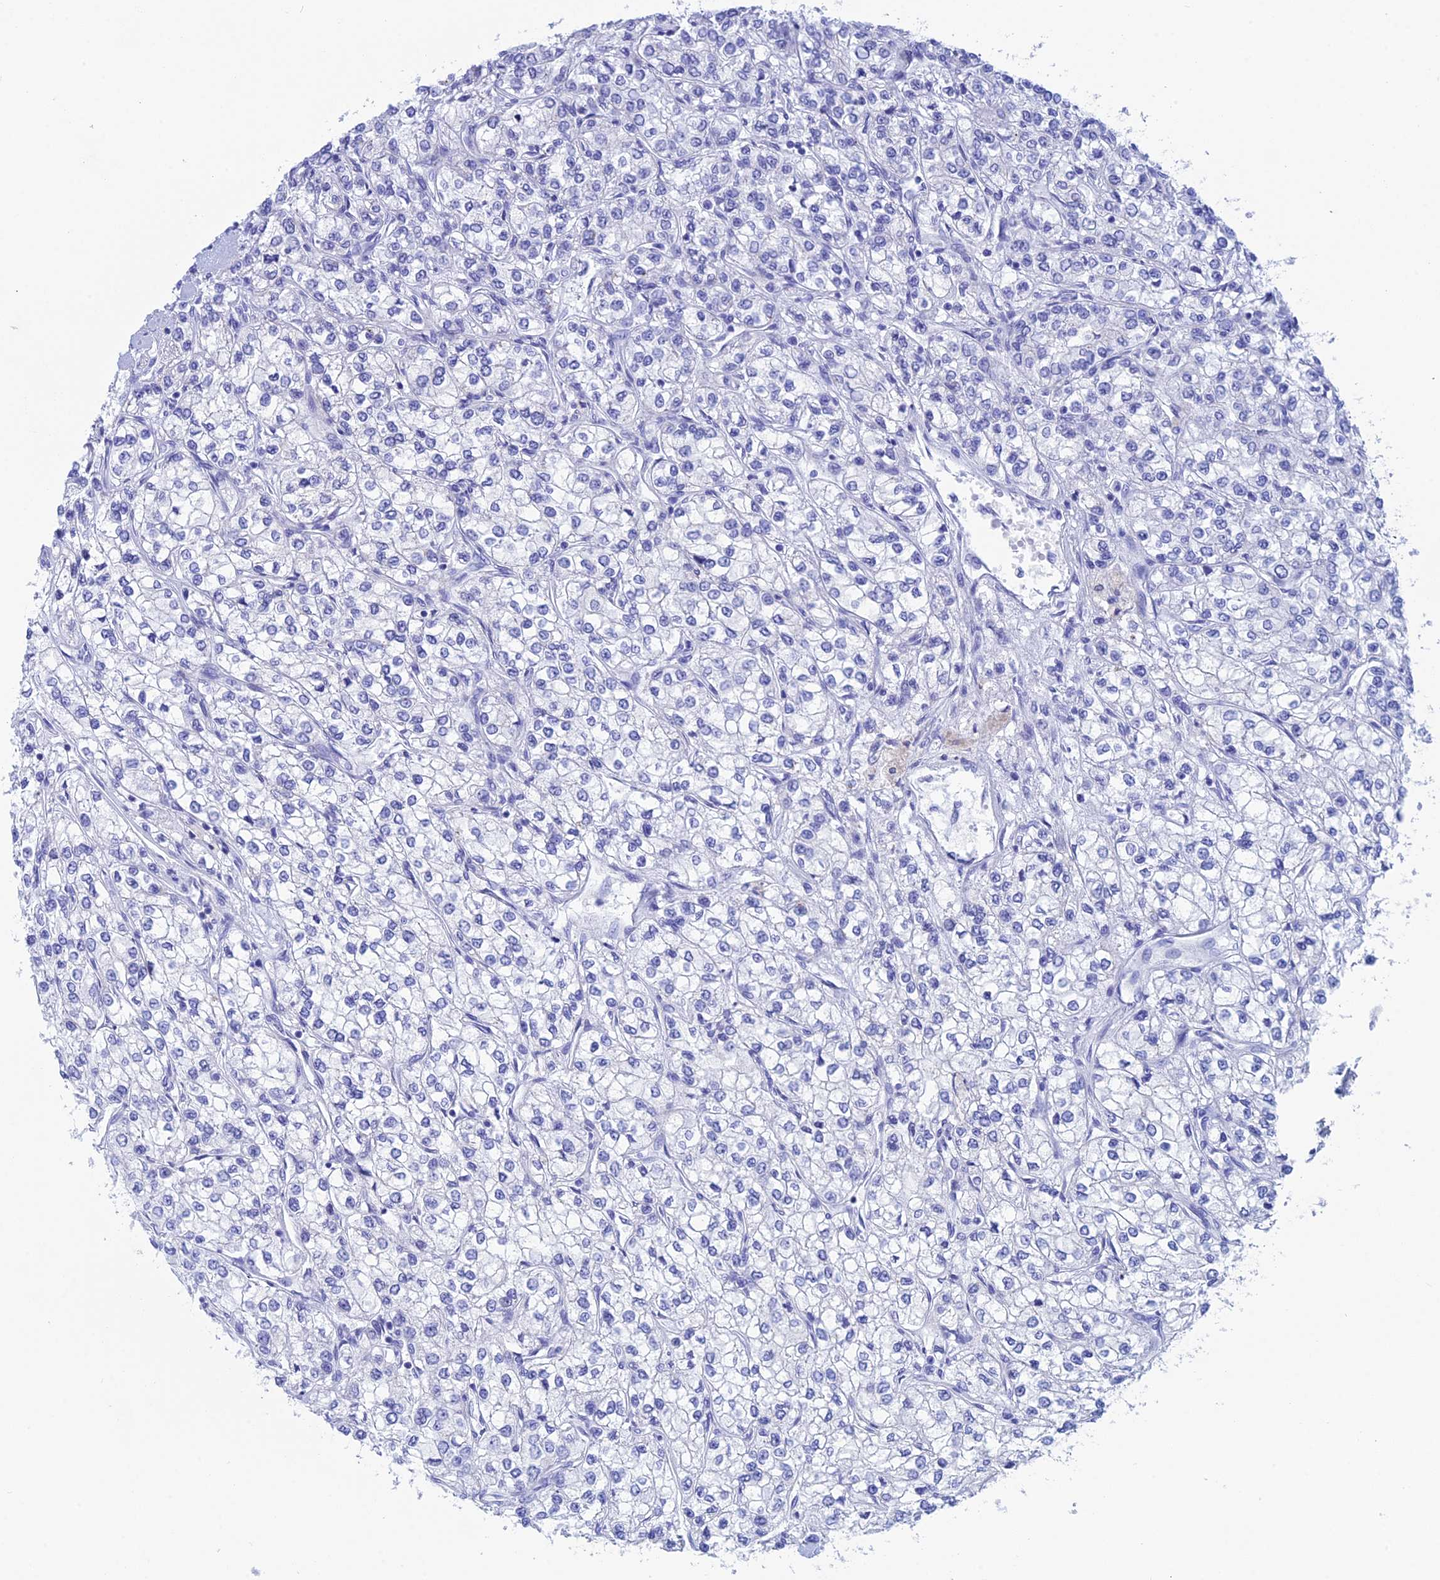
{"staining": {"intensity": "negative", "quantity": "none", "location": "none"}, "tissue": "renal cancer", "cell_type": "Tumor cells", "image_type": "cancer", "snomed": [{"axis": "morphology", "description": "Adenocarcinoma, NOS"}, {"axis": "topography", "description": "Kidney"}], "caption": "Micrograph shows no protein positivity in tumor cells of renal cancer (adenocarcinoma) tissue. (DAB (3,3'-diaminobenzidine) IHC, high magnification).", "gene": "ERICH4", "patient": {"sex": "male", "age": 80}}